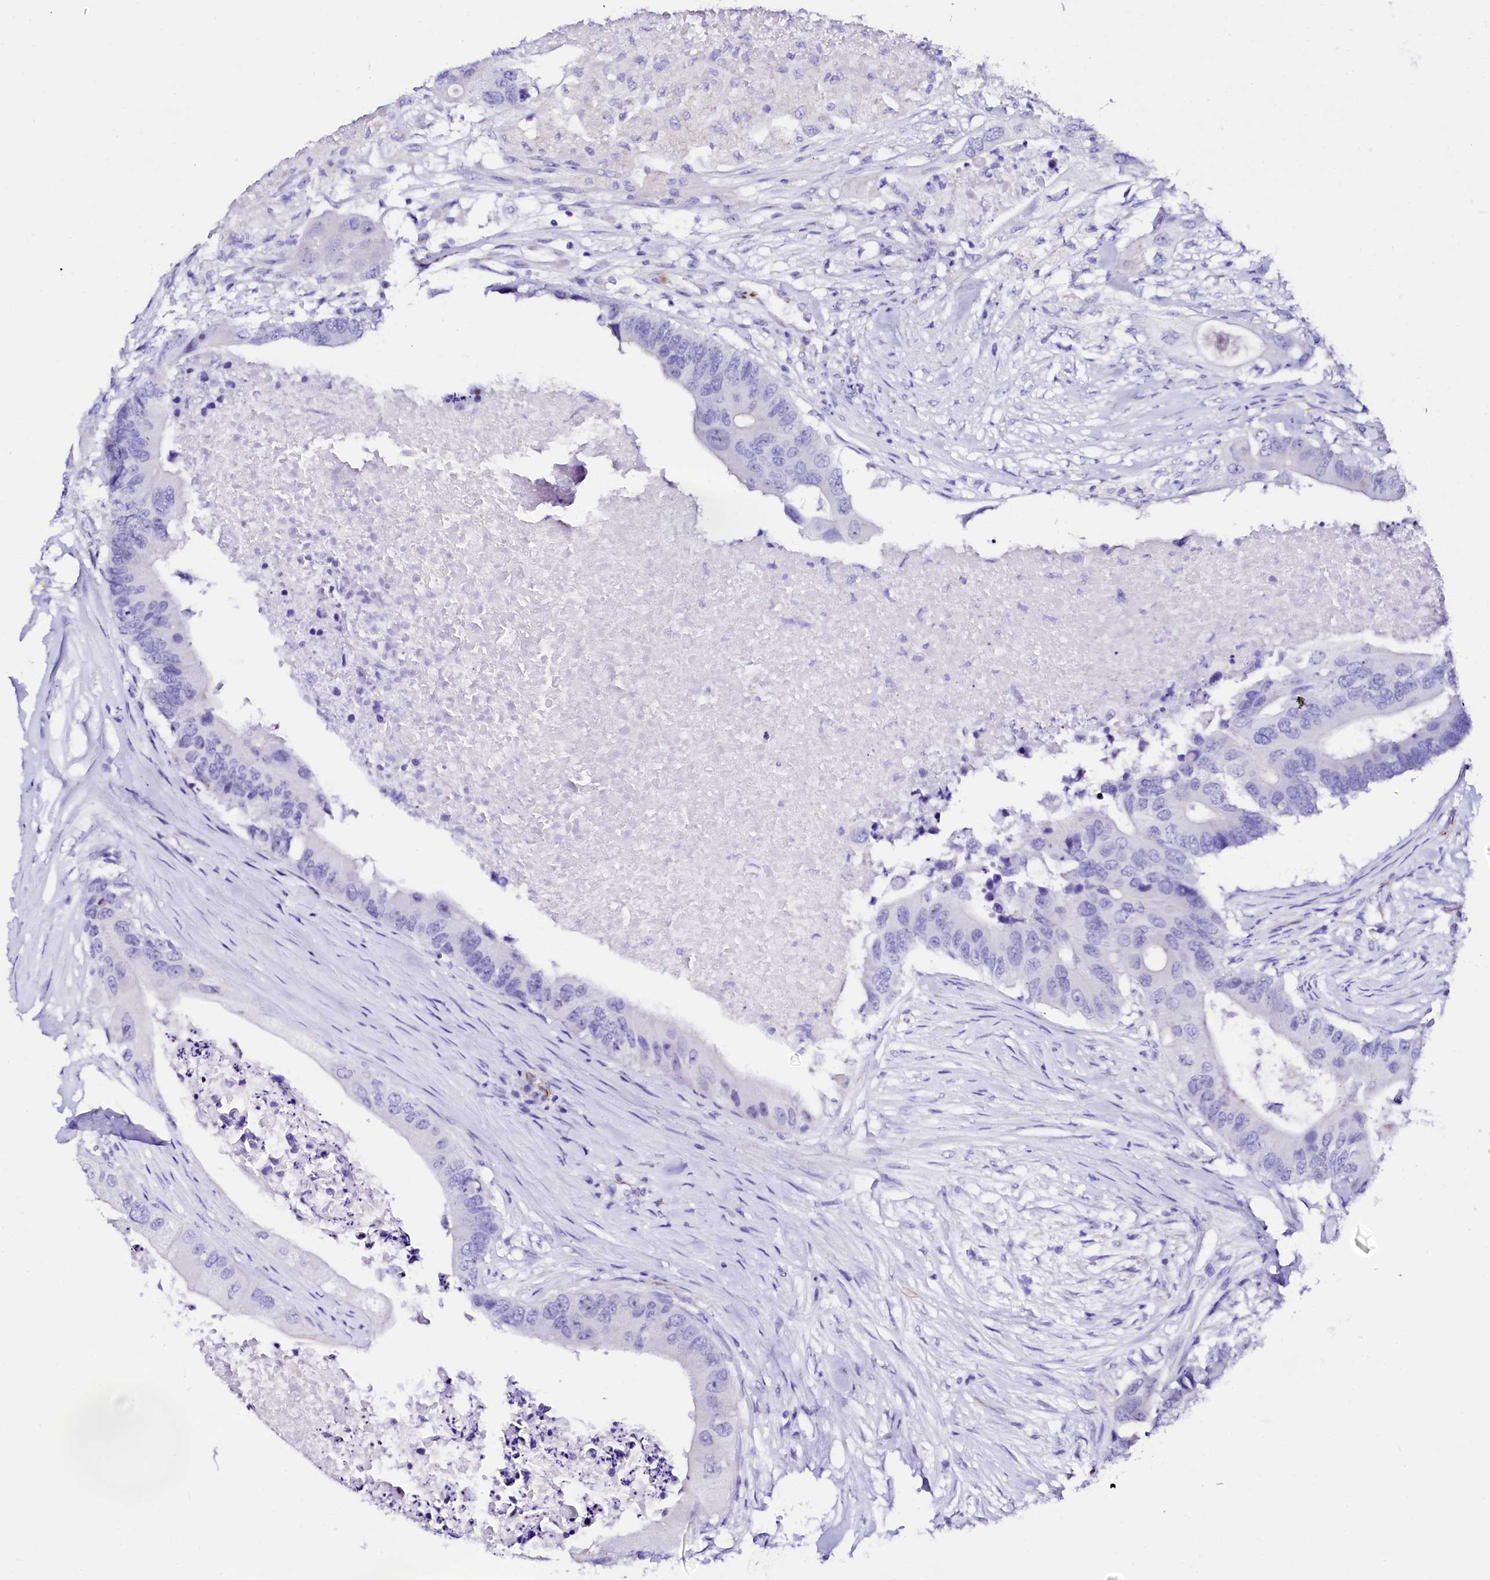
{"staining": {"intensity": "negative", "quantity": "none", "location": "none"}, "tissue": "colorectal cancer", "cell_type": "Tumor cells", "image_type": "cancer", "snomed": [{"axis": "morphology", "description": "Adenocarcinoma, NOS"}, {"axis": "topography", "description": "Colon"}], "caption": "A high-resolution image shows immunohistochemistry (IHC) staining of colorectal adenocarcinoma, which reveals no significant positivity in tumor cells. Brightfield microscopy of IHC stained with DAB (brown) and hematoxylin (blue), captured at high magnification.", "gene": "SFR1", "patient": {"sex": "male", "age": 71}}